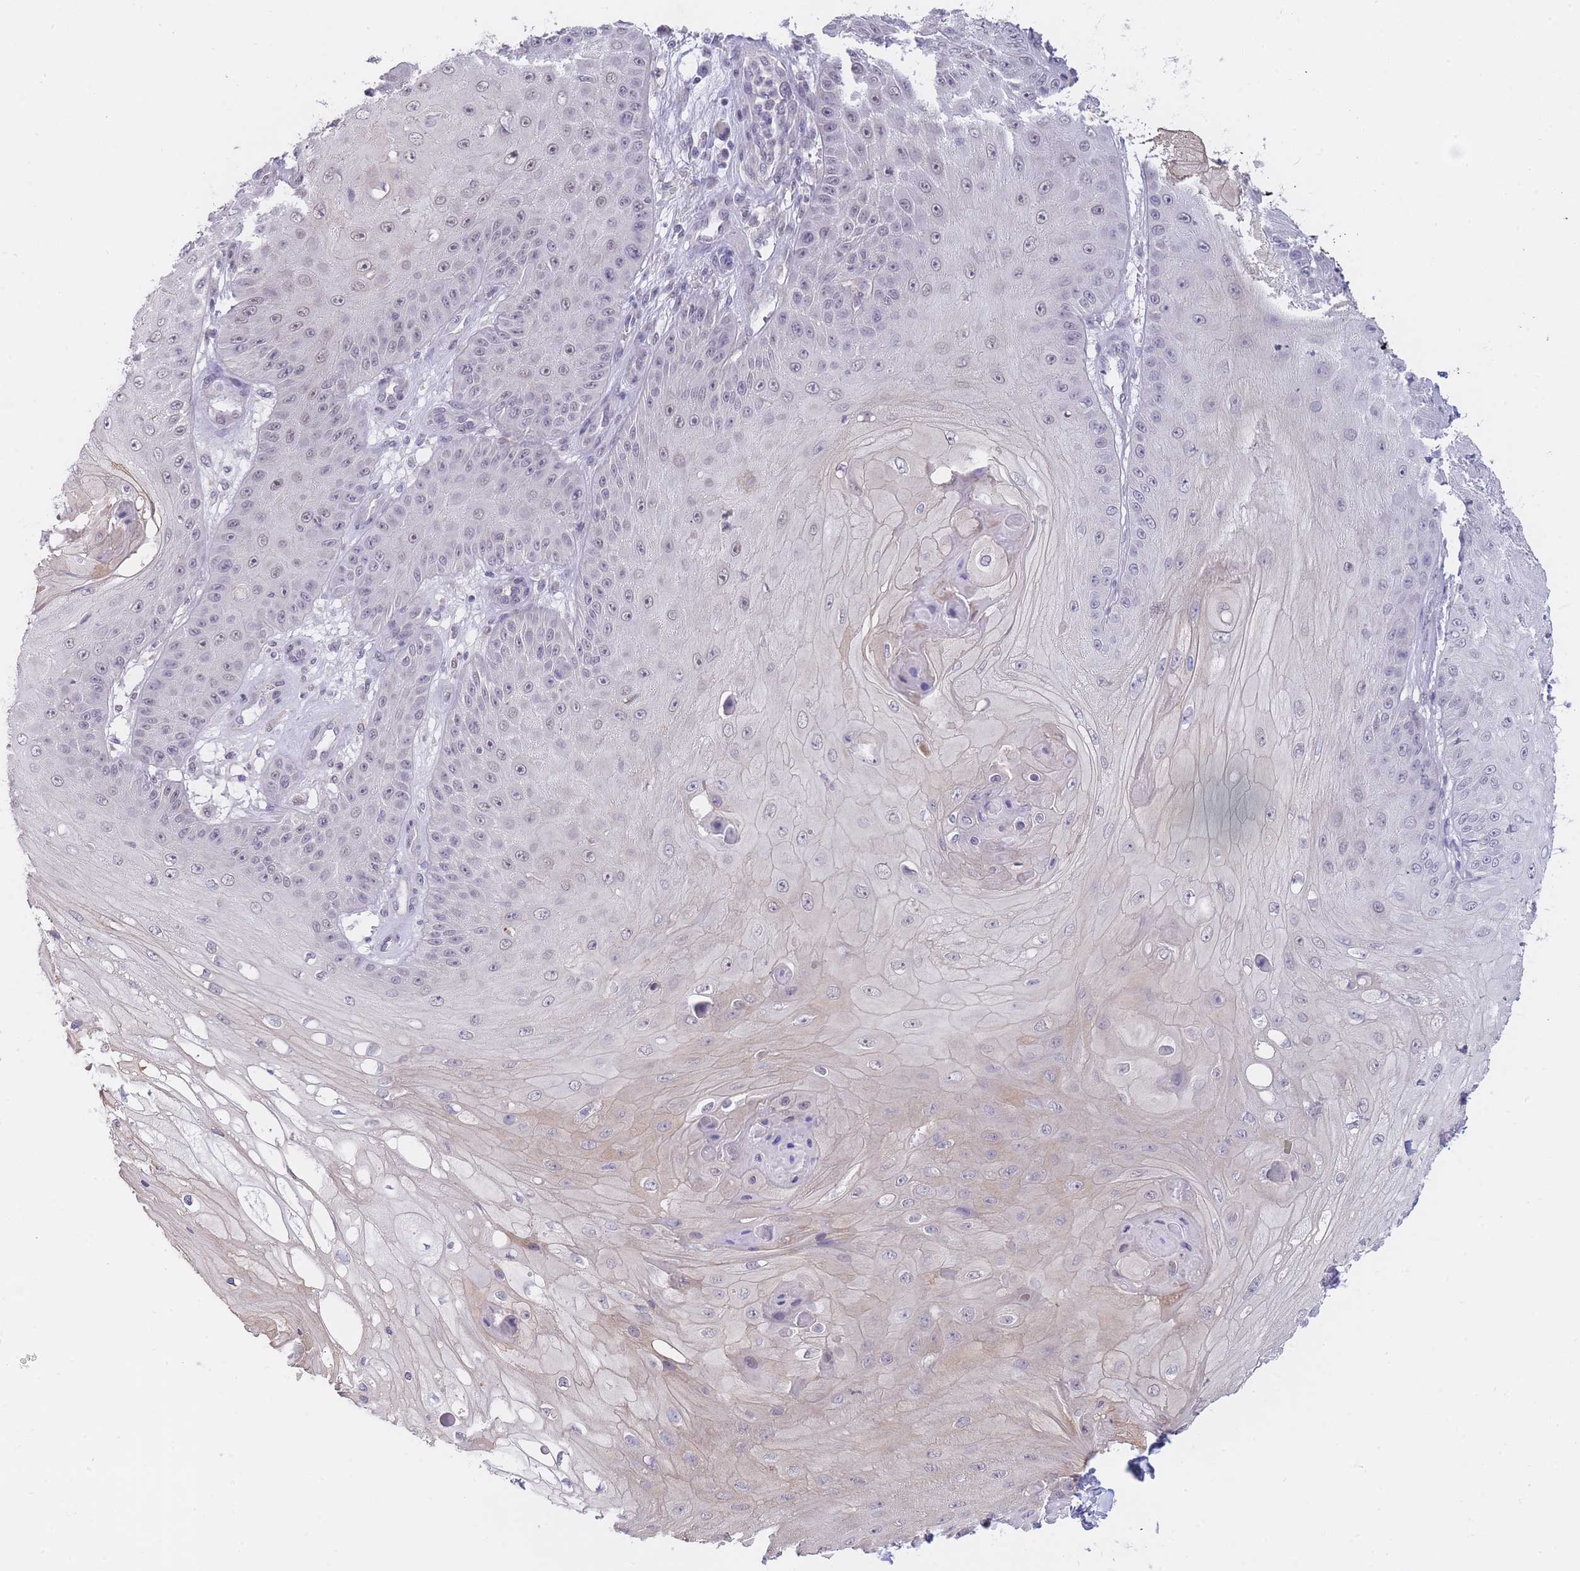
{"staining": {"intensity": "negative", "quantity": "none", "location": "none"}, "tissue": "skin cancer", "cell_type": "Tumor cells", "image_type": "cancer", "snomed": [{"axis": "morphology", "description": "Squamous cell carcinoma, NOS"}, {"axis": "topography", "description": "Skin"}], "caption": "Tumor cells show no significant staining in squamous cell carcinoma (skin). The staining is performed using DAB (3,3'-diaminobenzidine) brown chromogen with nuclei counter-stained in using hematoxylin.", "gene": "GOLGA6L25", "patient": {"sex": "male", "age": 70}}